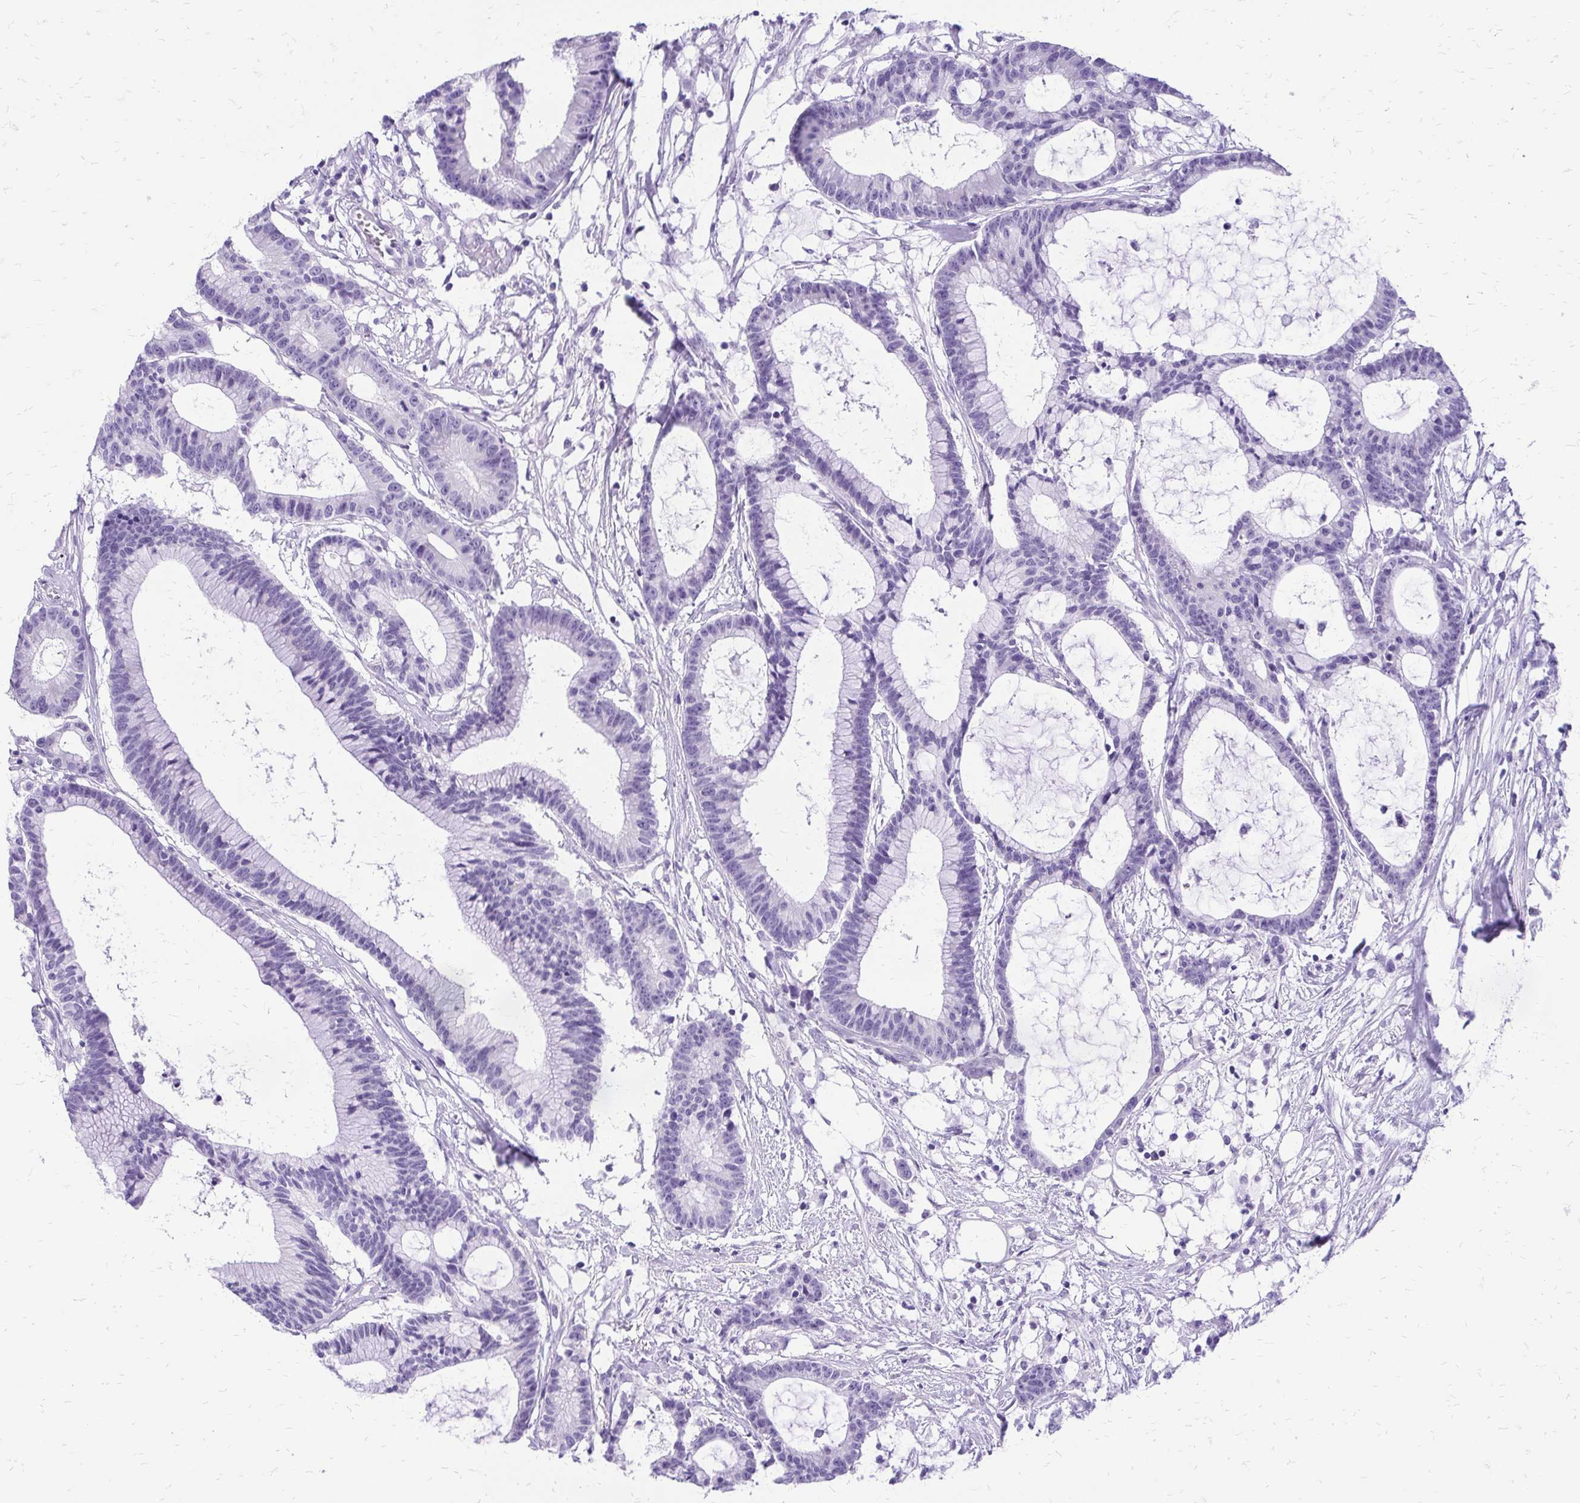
{"staining": {"intensity": "negative", "quantity": "none", "location": "none"}, "tissue": "colorectal cancer", "cell_type": "Tumor cells", "image_type": "cancer", "snomed": [{"axis": "morphology", "description": "Adenocarcinoma, NOS"}, {"axis": "topography", "description": "Colon"}], "caption": "DAB (3,3'-diaminobenzidine) immunohistochemical staining of human adenocarcinoma (colorectal) shows no significant staining in tumor cells.", "gene": "SLC32A1", "patient": {"sex": "female", "age": 78}}